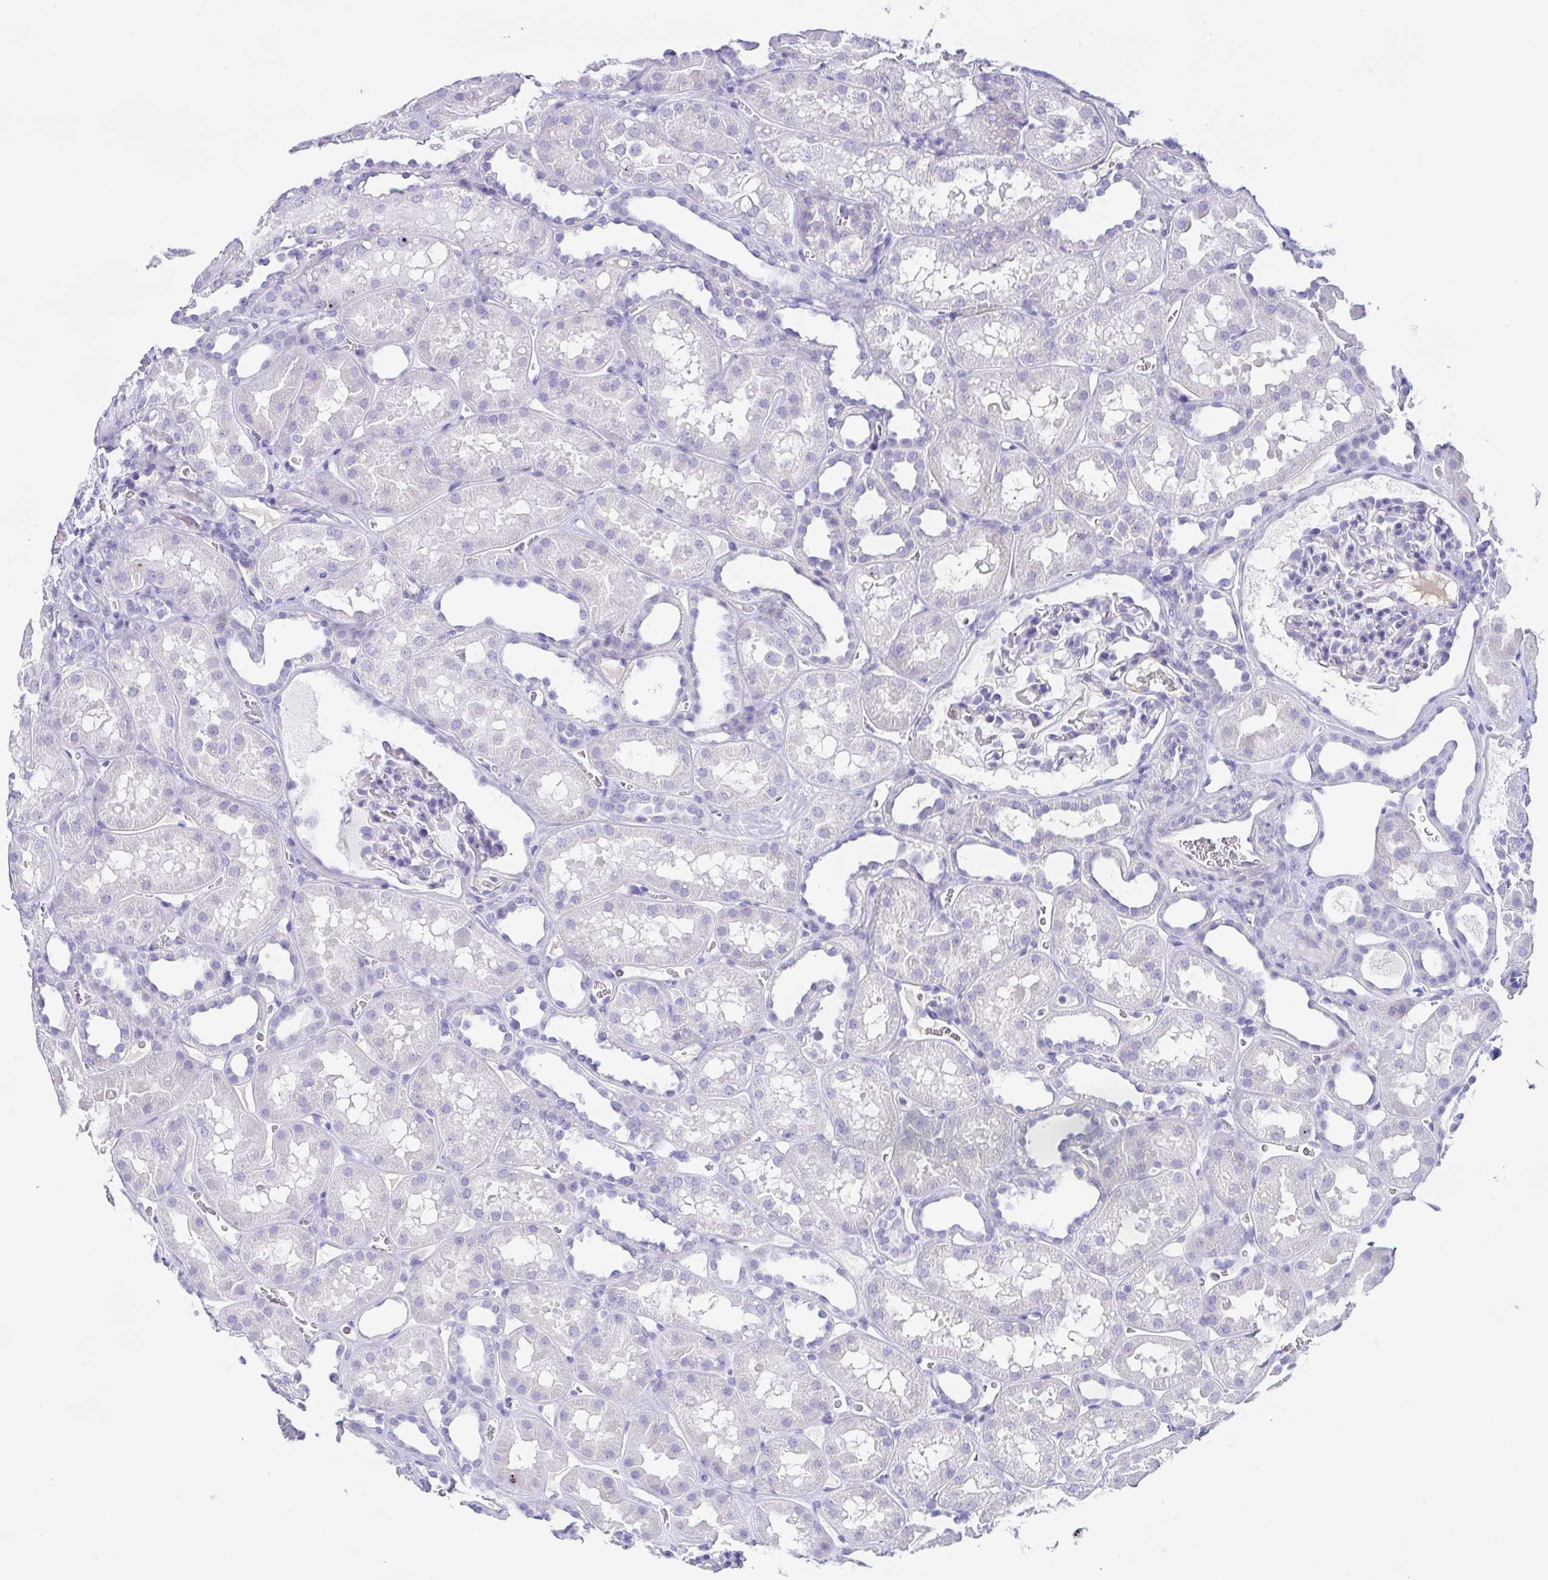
{"staining": {"intensity": "negative", "quantity": "none", "location": "none"}, "tissue": "kidney", "cell_type": "Cells in glomeruli", "image_type": "normal", "snomed": [{"axis": "morphology", "description": "Normal tissue, NOS"}, {"axis": "topography", "description": "Kidney"}], "caption": "High magnification brightfield microscopy of benign kidney stained with DAB (brown) and counterstained with hematoxylin (blue): cells in glomeruli show no significant positivity. The staining is performed using DAB brown chromogen with nuclei counter-stained in using hematoxylin.", "gene": "ARPP21", "patient": {"sex": "female", "age": 41}}